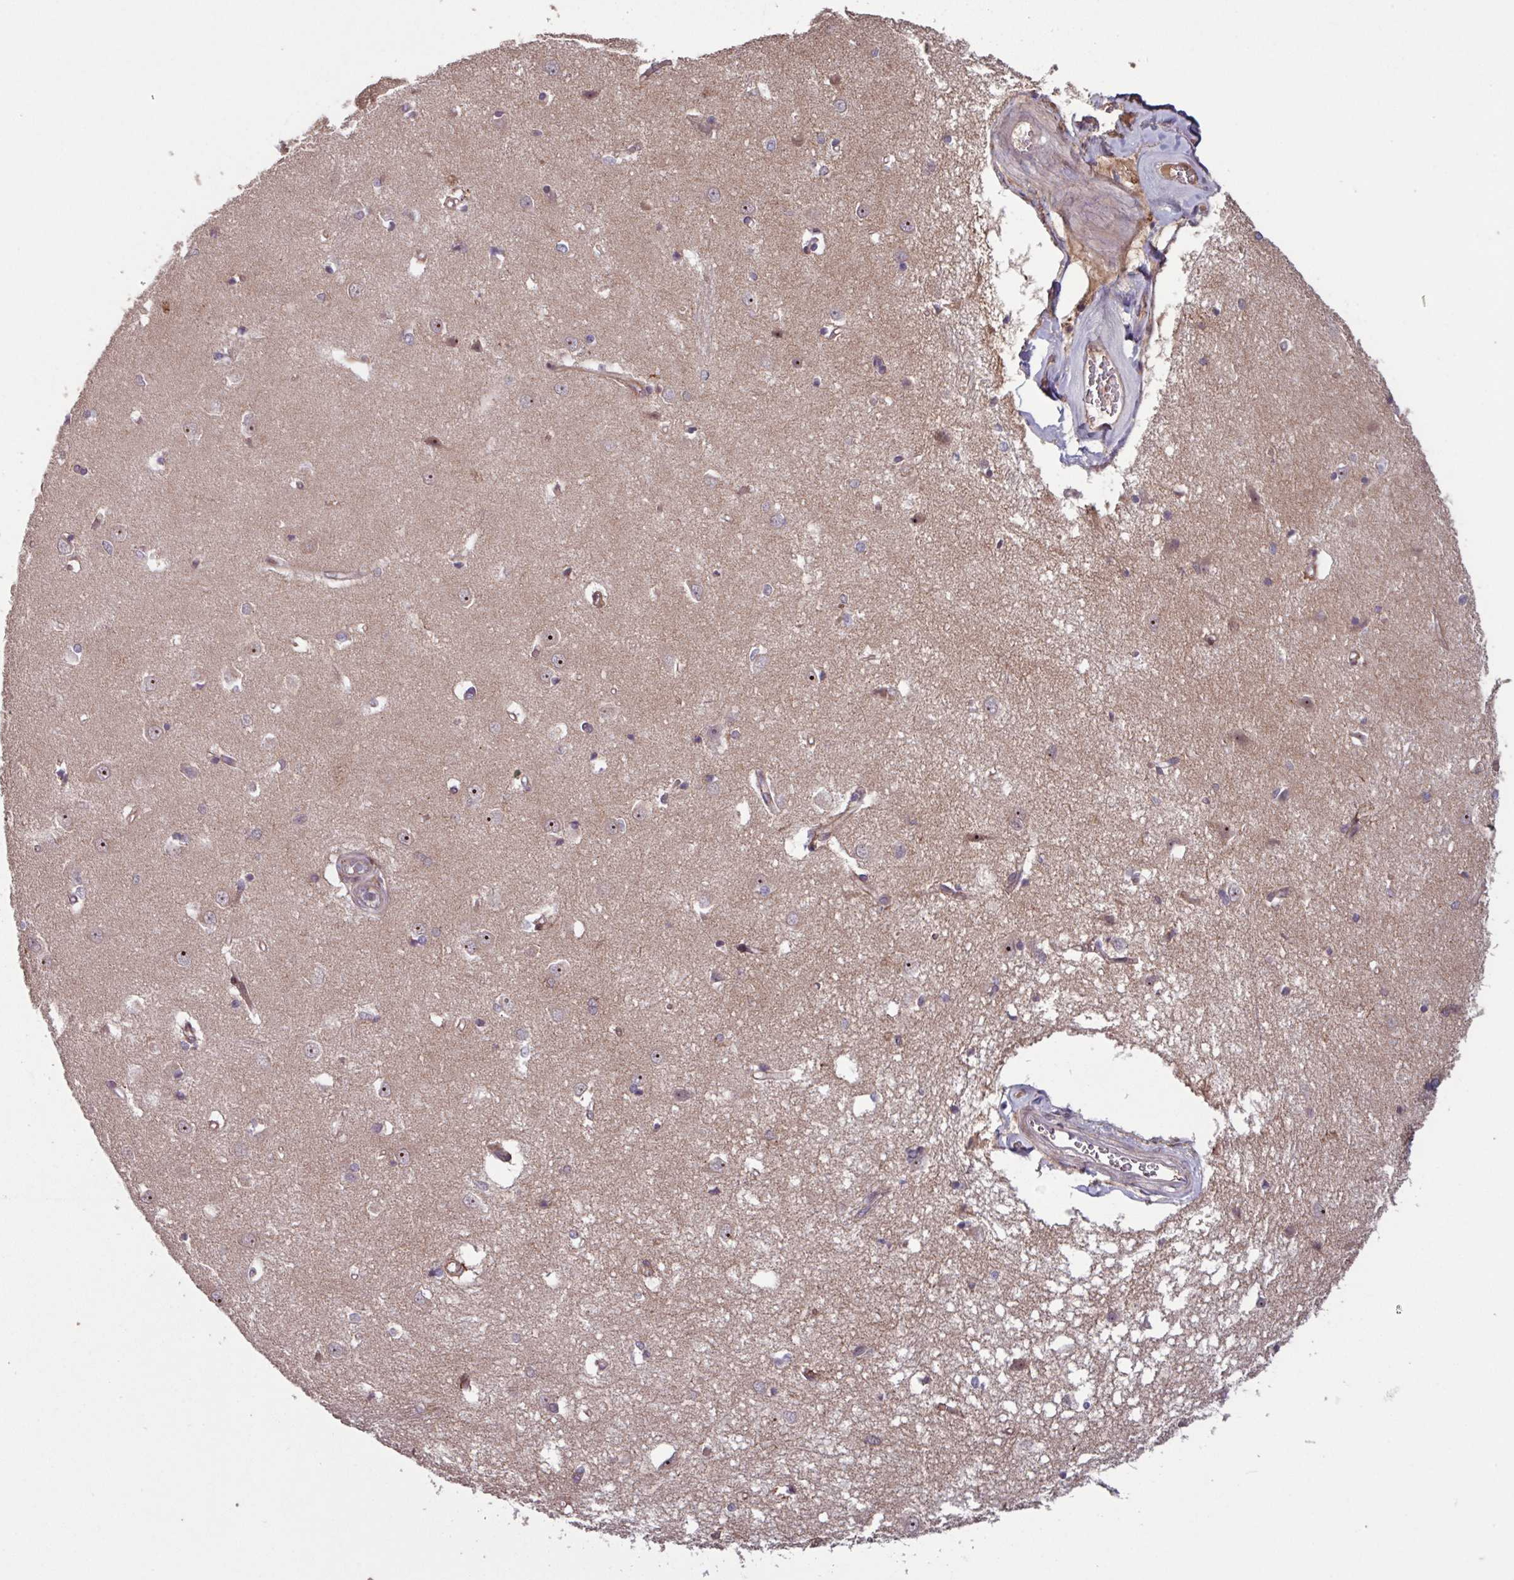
{"staining": {"intensity": "negative", "quantity": "none", "location": "none"}, "tissue": "caudate", "cell_type": "Glial cells", "image_type": "normal", "snomed": [{"axis": "morphology", "description": "Normal tissue, NOS"}, {"axis": "topography", "description": "Lateral ventricle wall"}], "caption": "DAB (3,3'-diaminobenzidine) immunohistochemical staining of benign caudate displays no significant positivity in glial cells.", "gene": "TMEM88", "patient": {"sex": "male", "age": 37}}